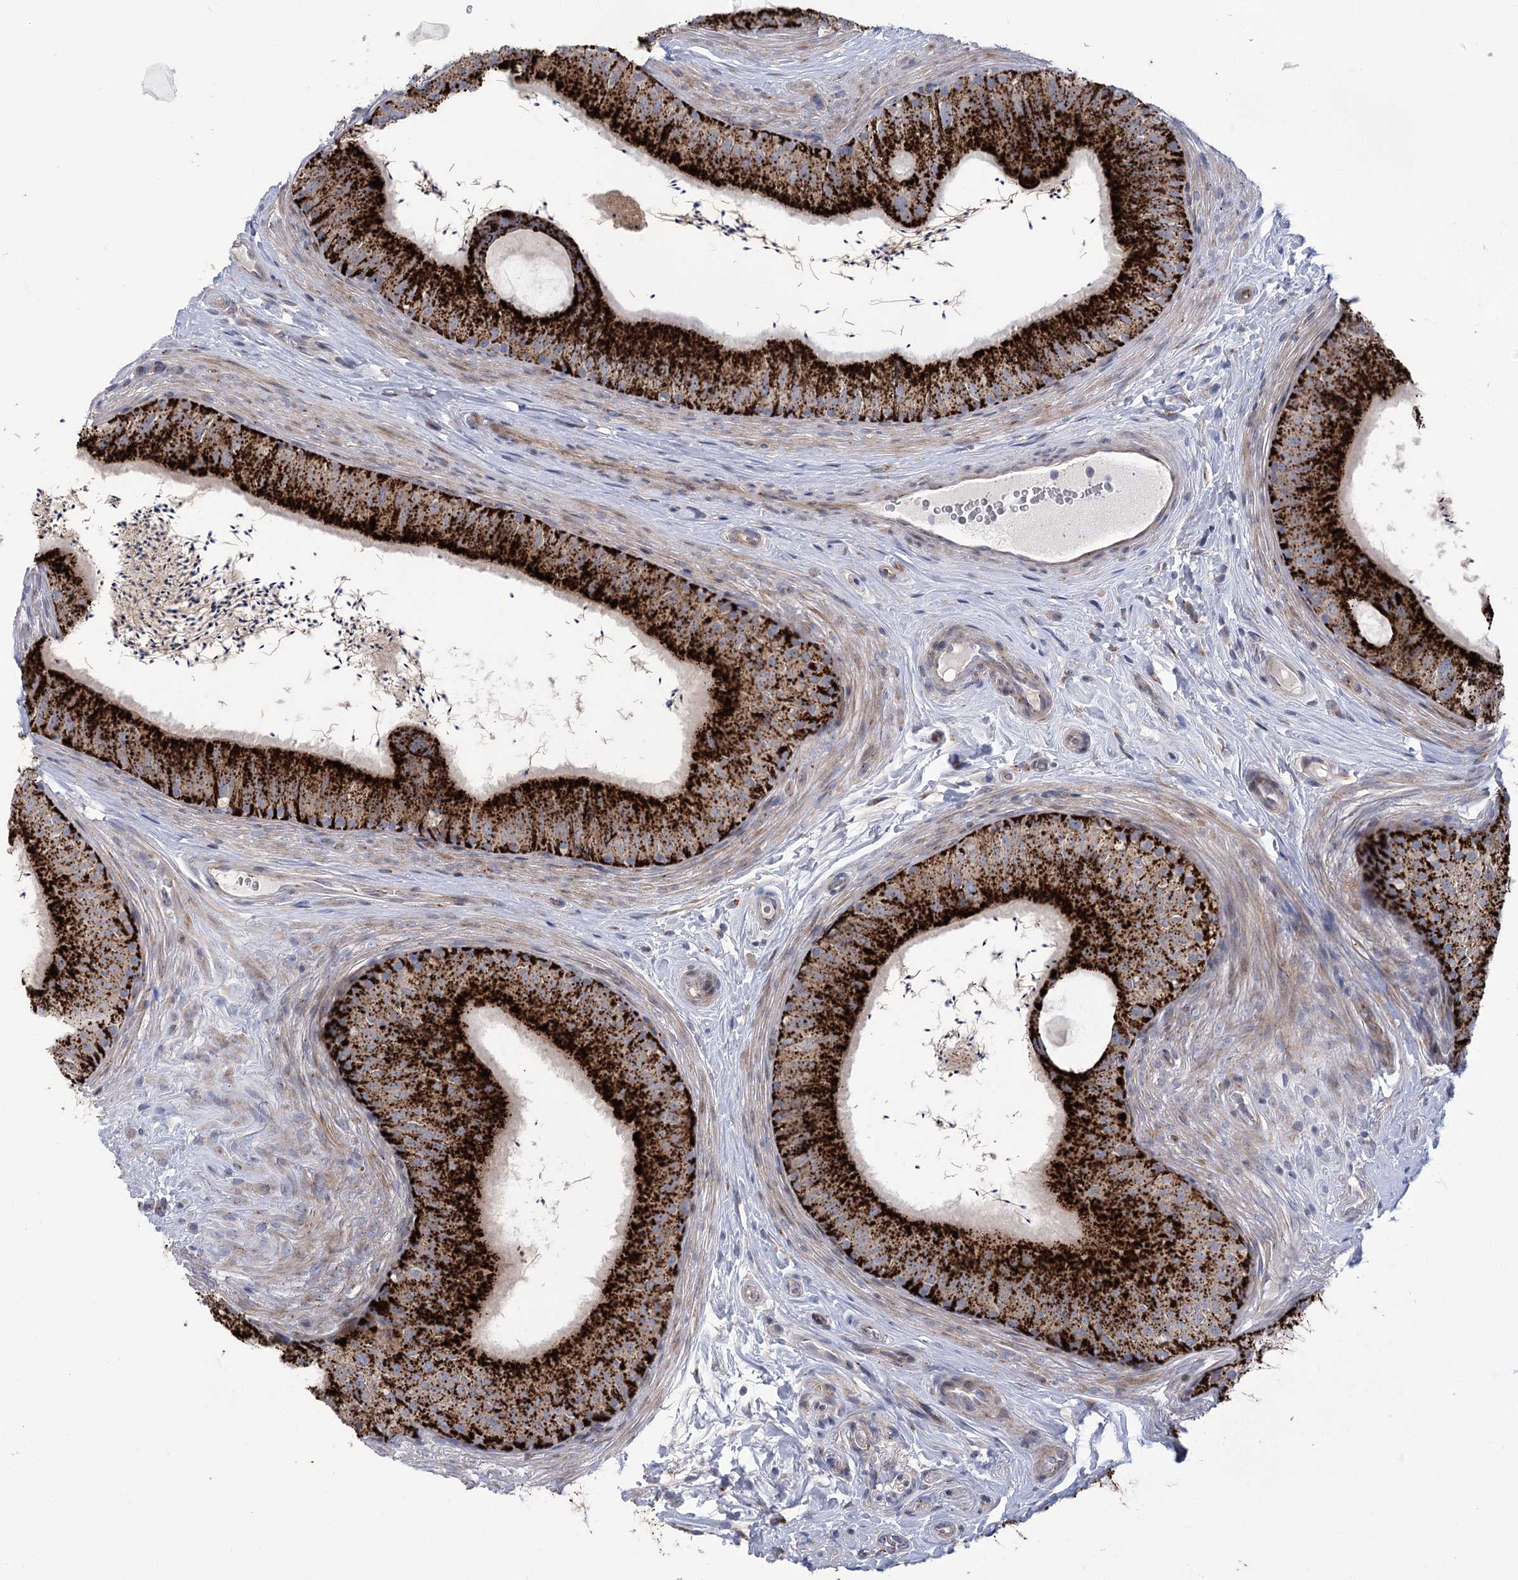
{"staining": {"intensity": "strong", "quantity": ">75%", "location": "cytoplasmic/membranous"}, "tissue": "epididymis", "cell_type": "Glandular cells", "image_type": "normal", "snomed": [{"axis": "morphology", "description": "Normal tissue, NOS"}, {"axis": "topography", "description": "Epididymis"}], "caption": "Immunohistochemical staining of benign epididymis demonstrates high levels of strong cytoplasmic/membranous staining in approximately >75% of glandular cells. Nuclei are stained in blue.", "gene": "NME7", "patient": {"sex": "male", "age": 46}}